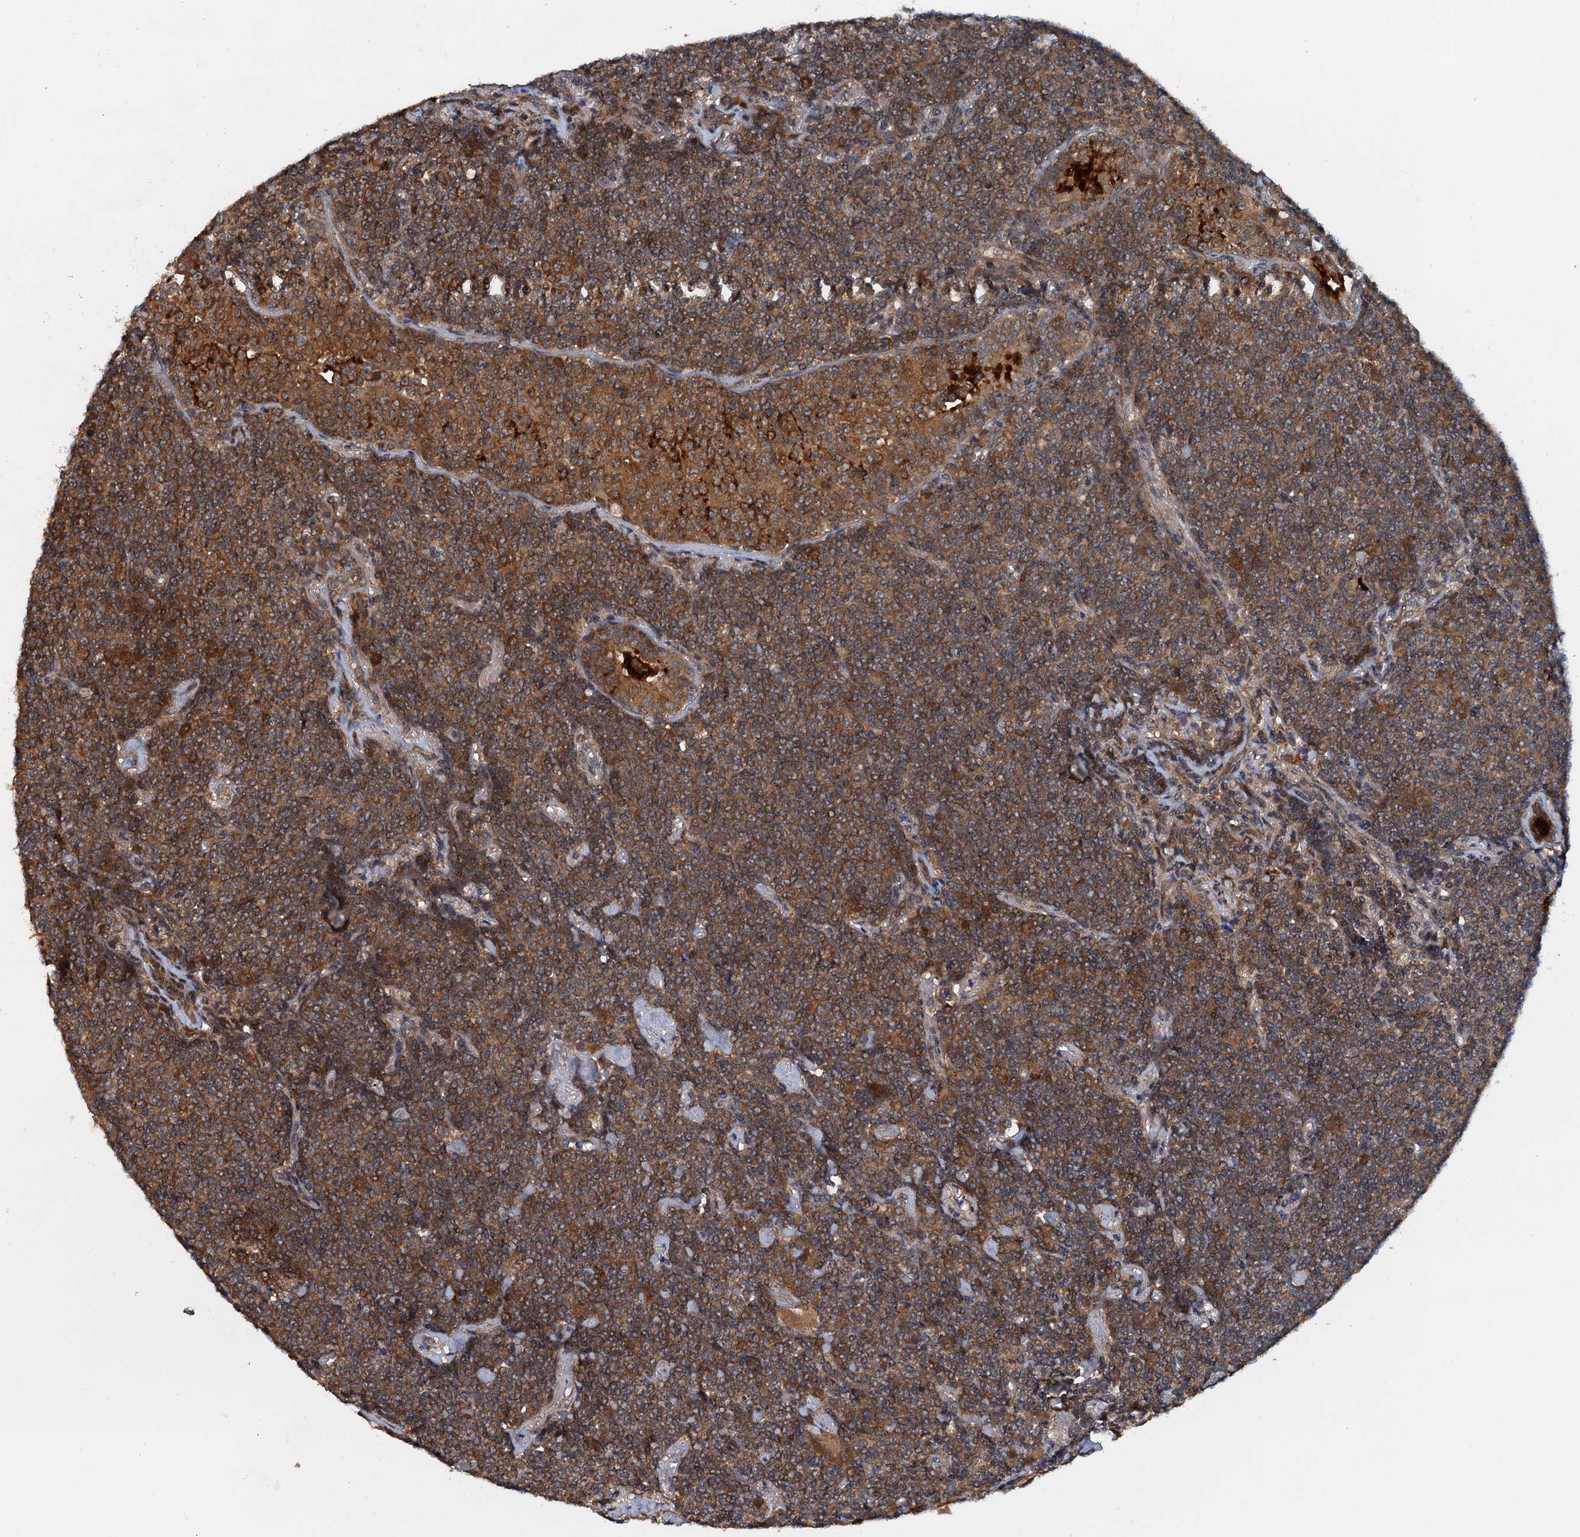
{"staining": {"intensity": "moderate", "quantity": ">75%", "location": "cytoplasmic/membranous"}, "tissue": "lymphoma", "cell_type": "Tumor cells", "image_type": "cancer", "snomed": [{"axis": "morphology", "description": "Malignant lymphoma, non-Hodgkin's type, Low grade"}, {"axis": "topography", "description": "Lung"}], "caption": "An immunohistochemistry (IHC) histopathology image of tumor tissue is shown. Protein staining in brown highlights moderate cytoplasmic/membranous positivity in lymphoma within tumor cells.", "gene": "AAGAB", "patient": {"sex": "female", "age": 71}}